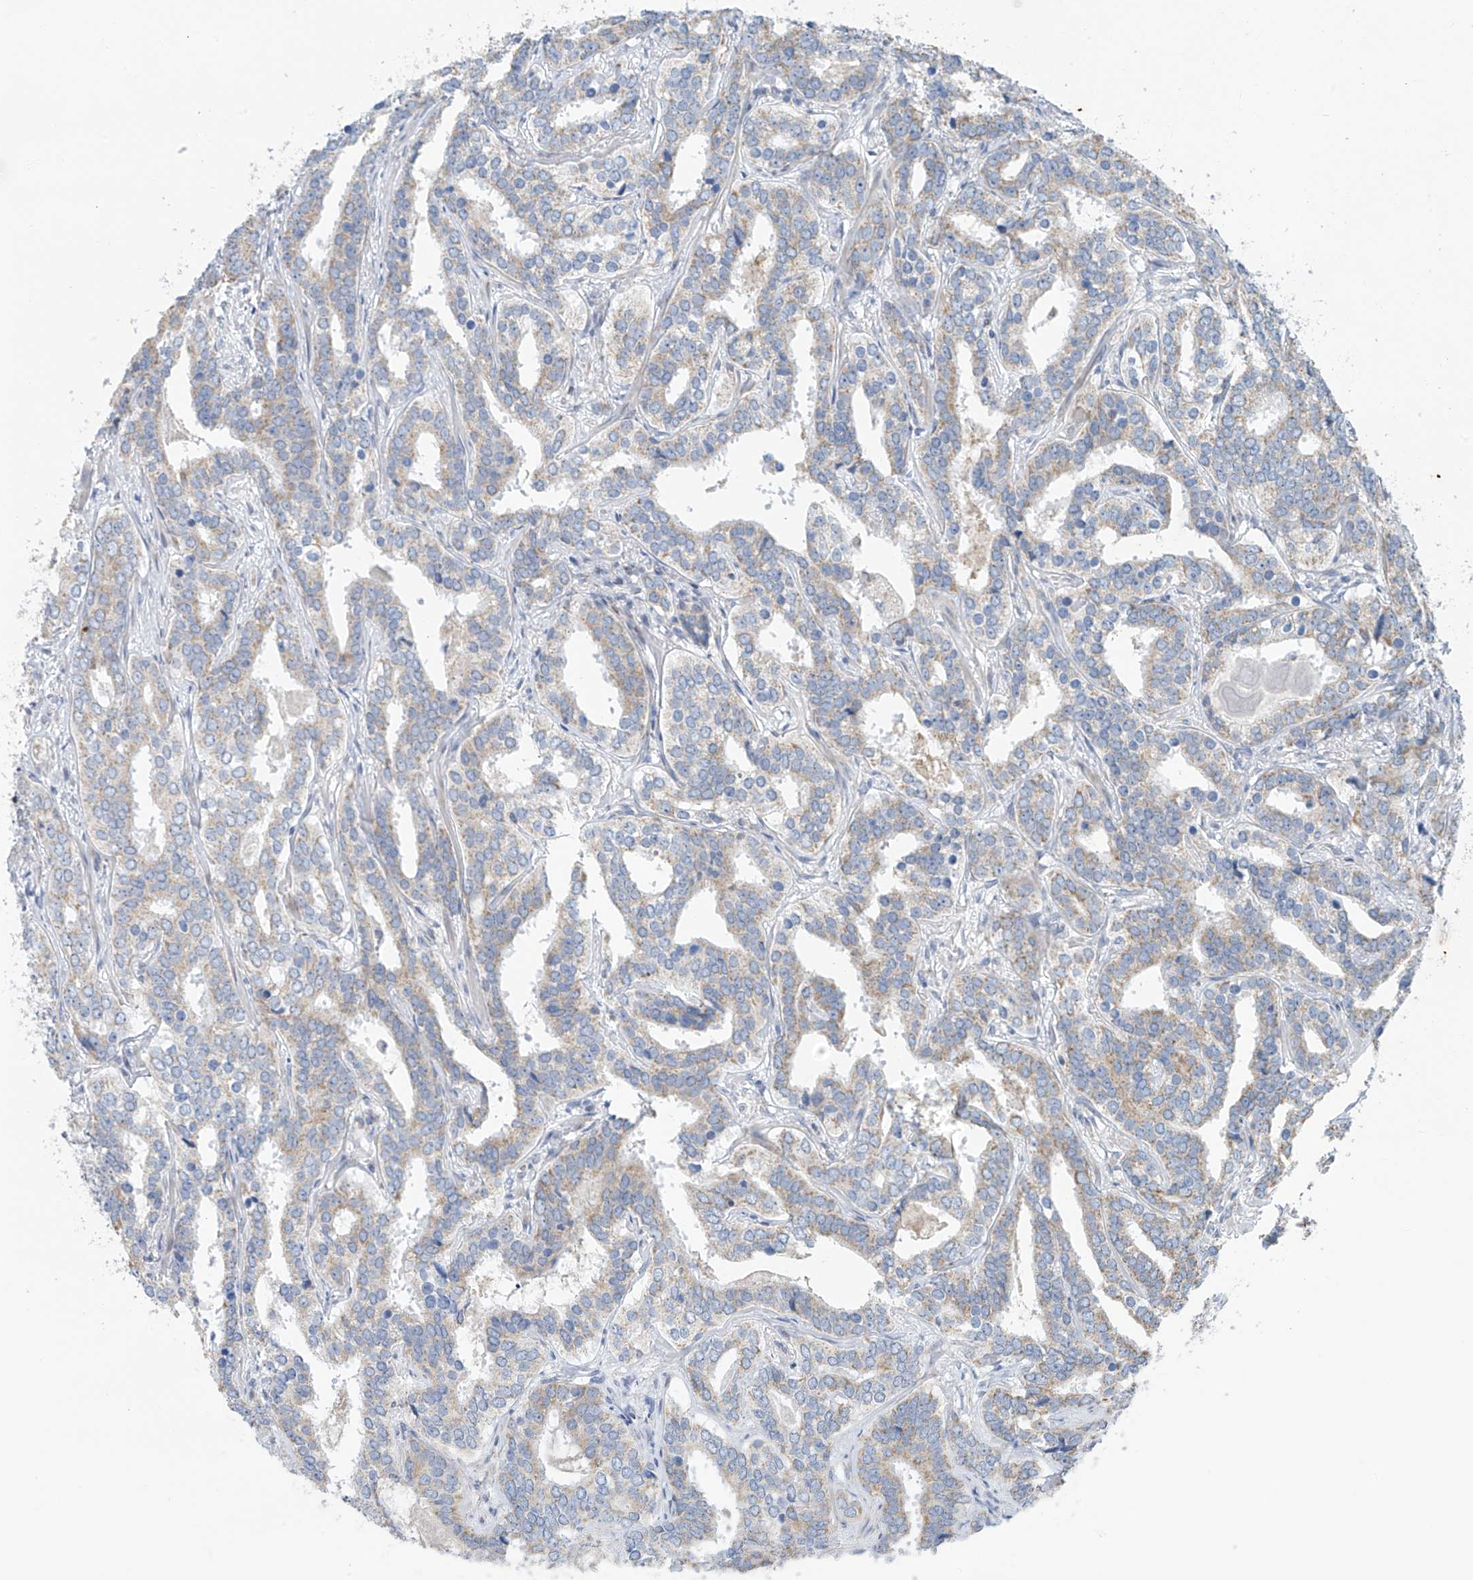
{"staining": {"intensity": "moderate", "quantity": "<25%", "location": "cytoplasmic/membranous"}, "tissue": "prostate cancer", "cell_type": "Tumor cells", "image_type": "cancer", "snomed": [{"axis": "morphology", "description": "Adenocarcinoma, High grade"}, {"axis": "topography", "description": "Prostate"}], "caption": "Moderate cytoplasmic/membranous protein positivity is seen in about <25% of tumor cells in prostate adenocarcinoma (high-grade).", "gene": "EOMES", "patient": {"sex": "male", "age": 62}}